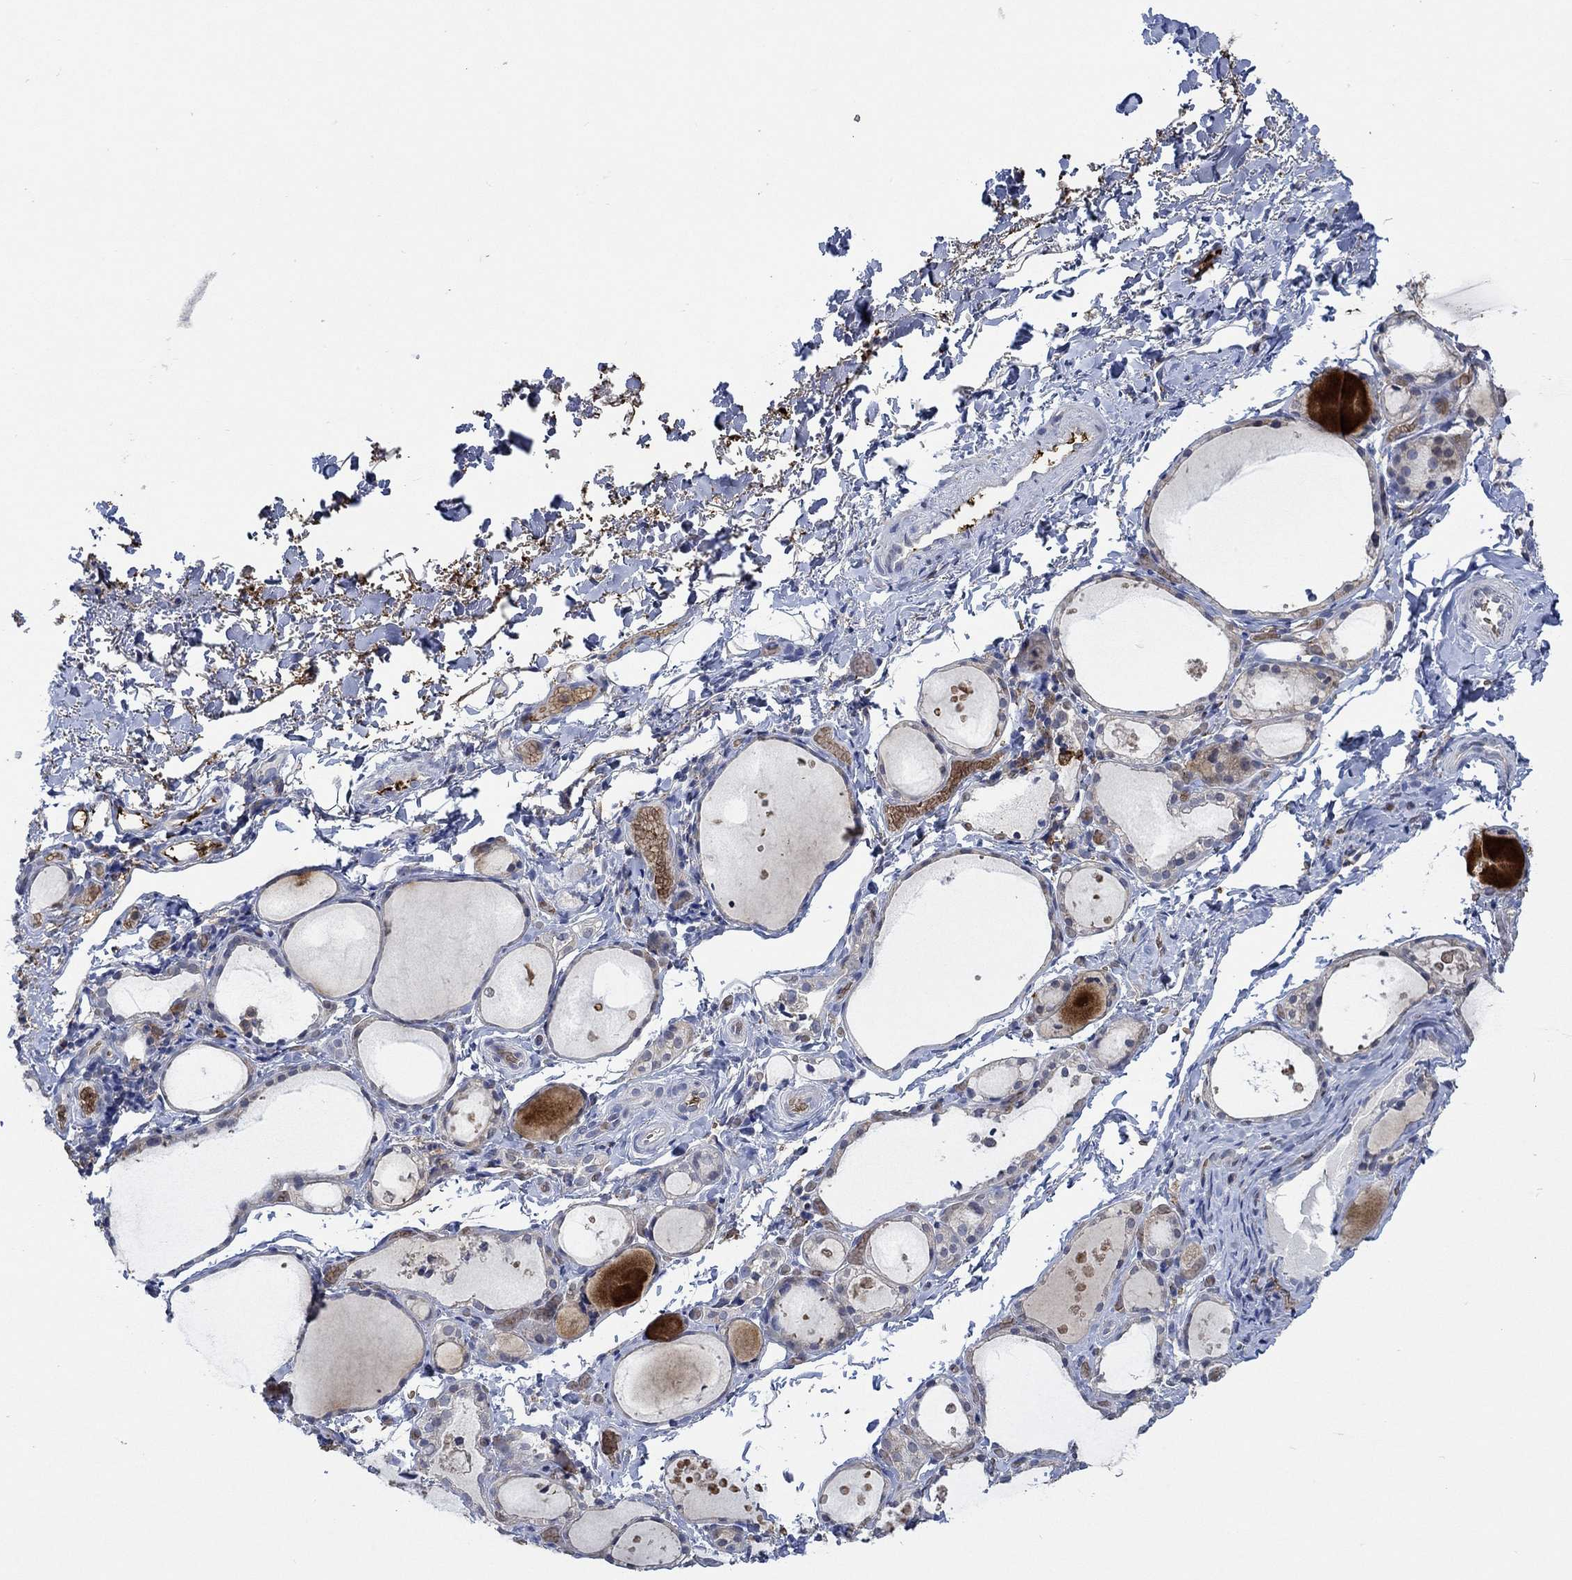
{"staining": {"intensity": "negative", "quantity": "none", "location": "none"}, "tissue": "thyroid gland", "cell_type": "Glandular cells", "image_type": "normal", "snomed": [{"axis": "morphology", "description": "Normal tissue, NOS"}, {"axis": "topography", "description": "Thyroid gland"}], "caption": "DAB immunohistochemical staining of benign thyroid gland displays no significant staining in glandular cells.", "gene": "MPP1", "patient": {"sex": "male", "age": 68}}